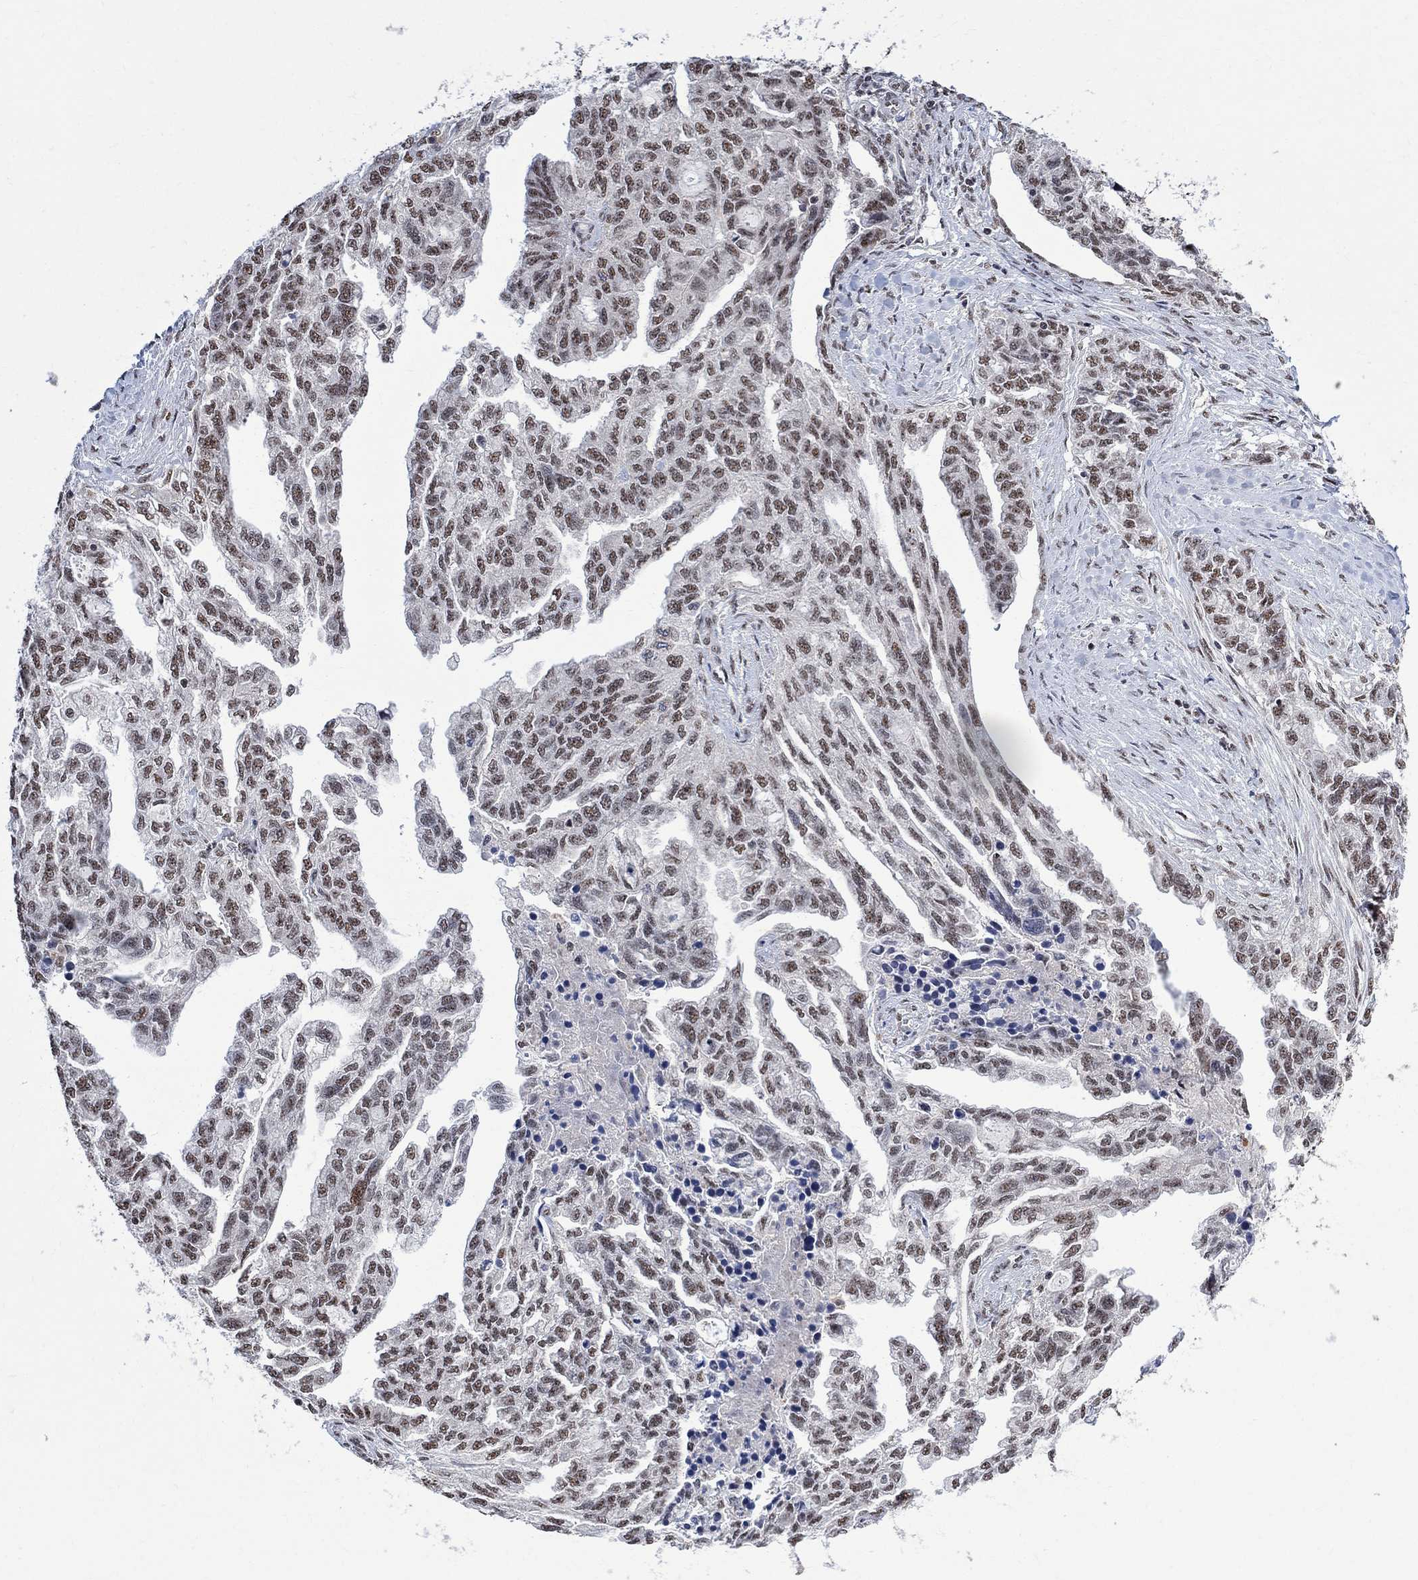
{"staining": {"intensity": "weak", "quantity": ">75%", "location": "nuclear"}, "tissue": "ovarian cancer", "cell_type": "Tumor cells", "image_type": "cancer", "snomed": [{"axis": "morphology", "description": "Cystadenocarcinoma, serous, NOS"}, {"axis": "topography", "description": "Ovary"}], "caption": "Immunohistochemical staining of ovarian cancer displays weak nuclear protein positivity in about >75% of tumor cells.", "gene": "E4F1", "patient": {"sex": "female", "age": 51}}